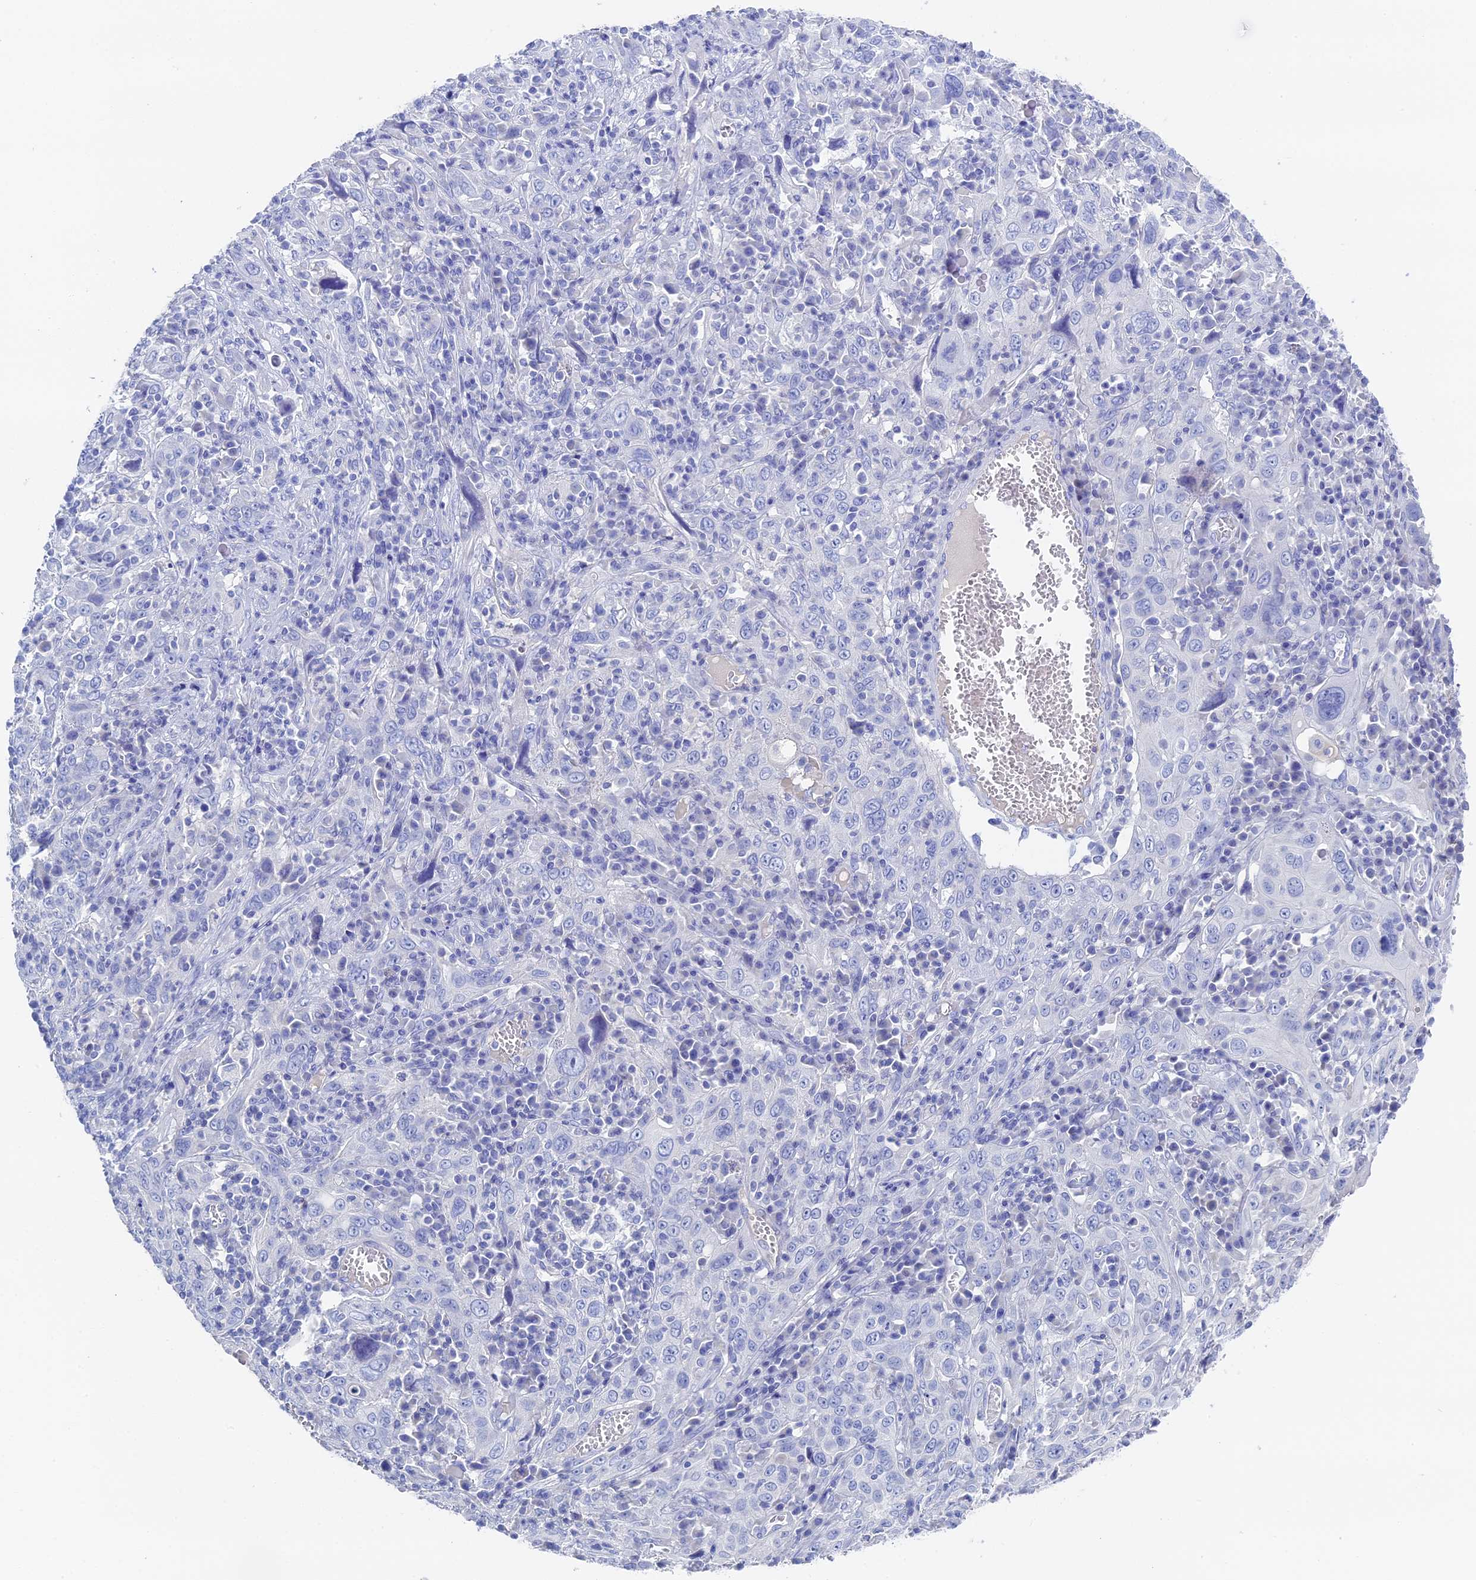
{"staining": {"intensity": "negative", "quantity": "none", "location": "none"}, "tissue": "cervical cancer", "cell_type": "Tumor cells", "image_type": "cancer", "snomed": [{"axis": "morphology", "description": "Squamous cell carcinoma, NOS"}, {"axis": "topography", "description": "Cervix"}], "caption": "Human cervical cancer (squamous cell carcinoma) stained for a protein using IHC demonstrates no staining in tumor cells.", "gene": "UNC119", "patient": {"sex": "female", "age": 46}}